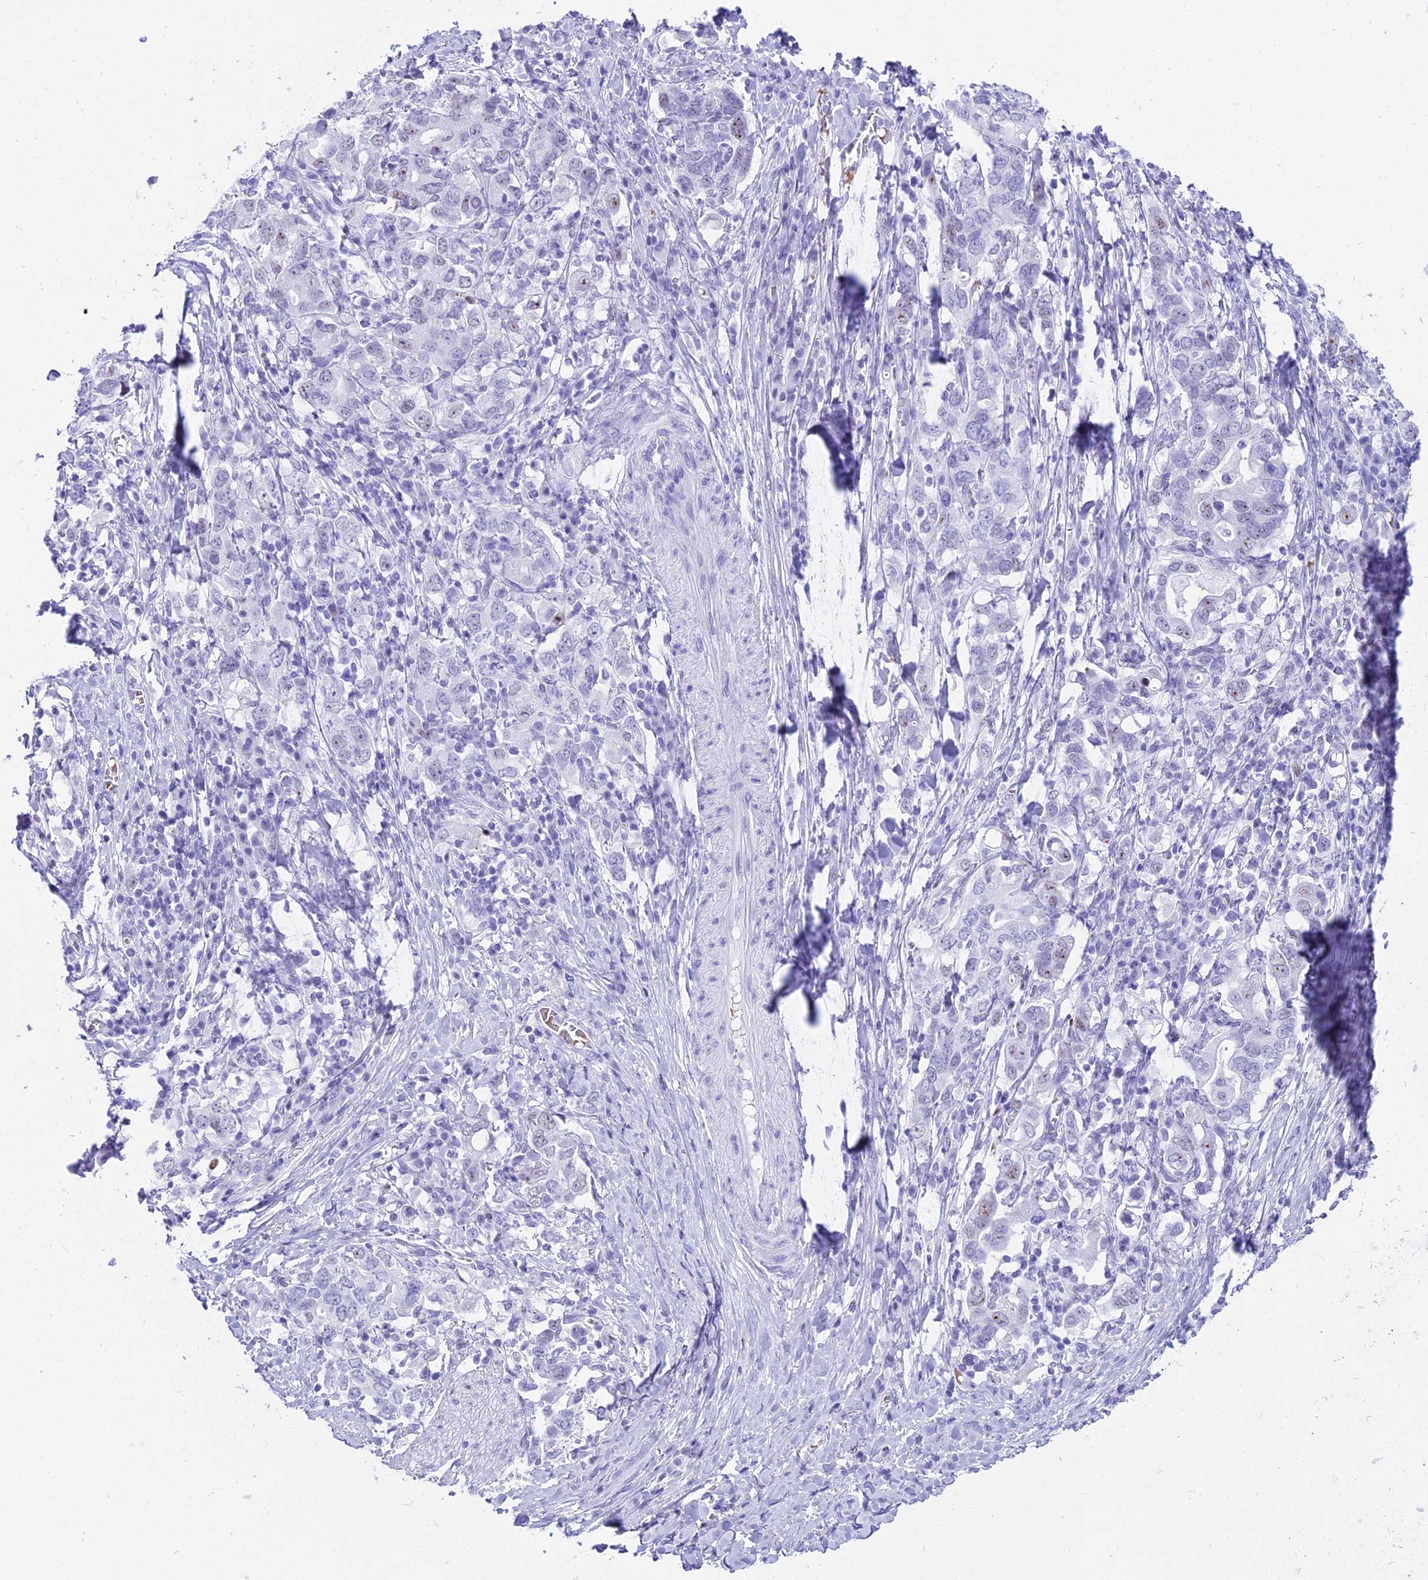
{"staining": {"intensity": "negative", "quantity": "none", "location": "none"}, "tissue": "stomach cancer", "cell_type": "Tumor cells", "image_type": "cancer", "snomed": [{"axis": "morphology", "description": "Adenocarcinoma, NOS"}, {"axis": "topography", "description": "Stomach, upper"}, {"axis": "topography", "description": "Stomach"}], "caption": "Tumor cells are negative for brown protein staining in adenocarcinoma (stomach).", "gene": "RNPS1", "patient": {"sex": "male", "age": 62}}